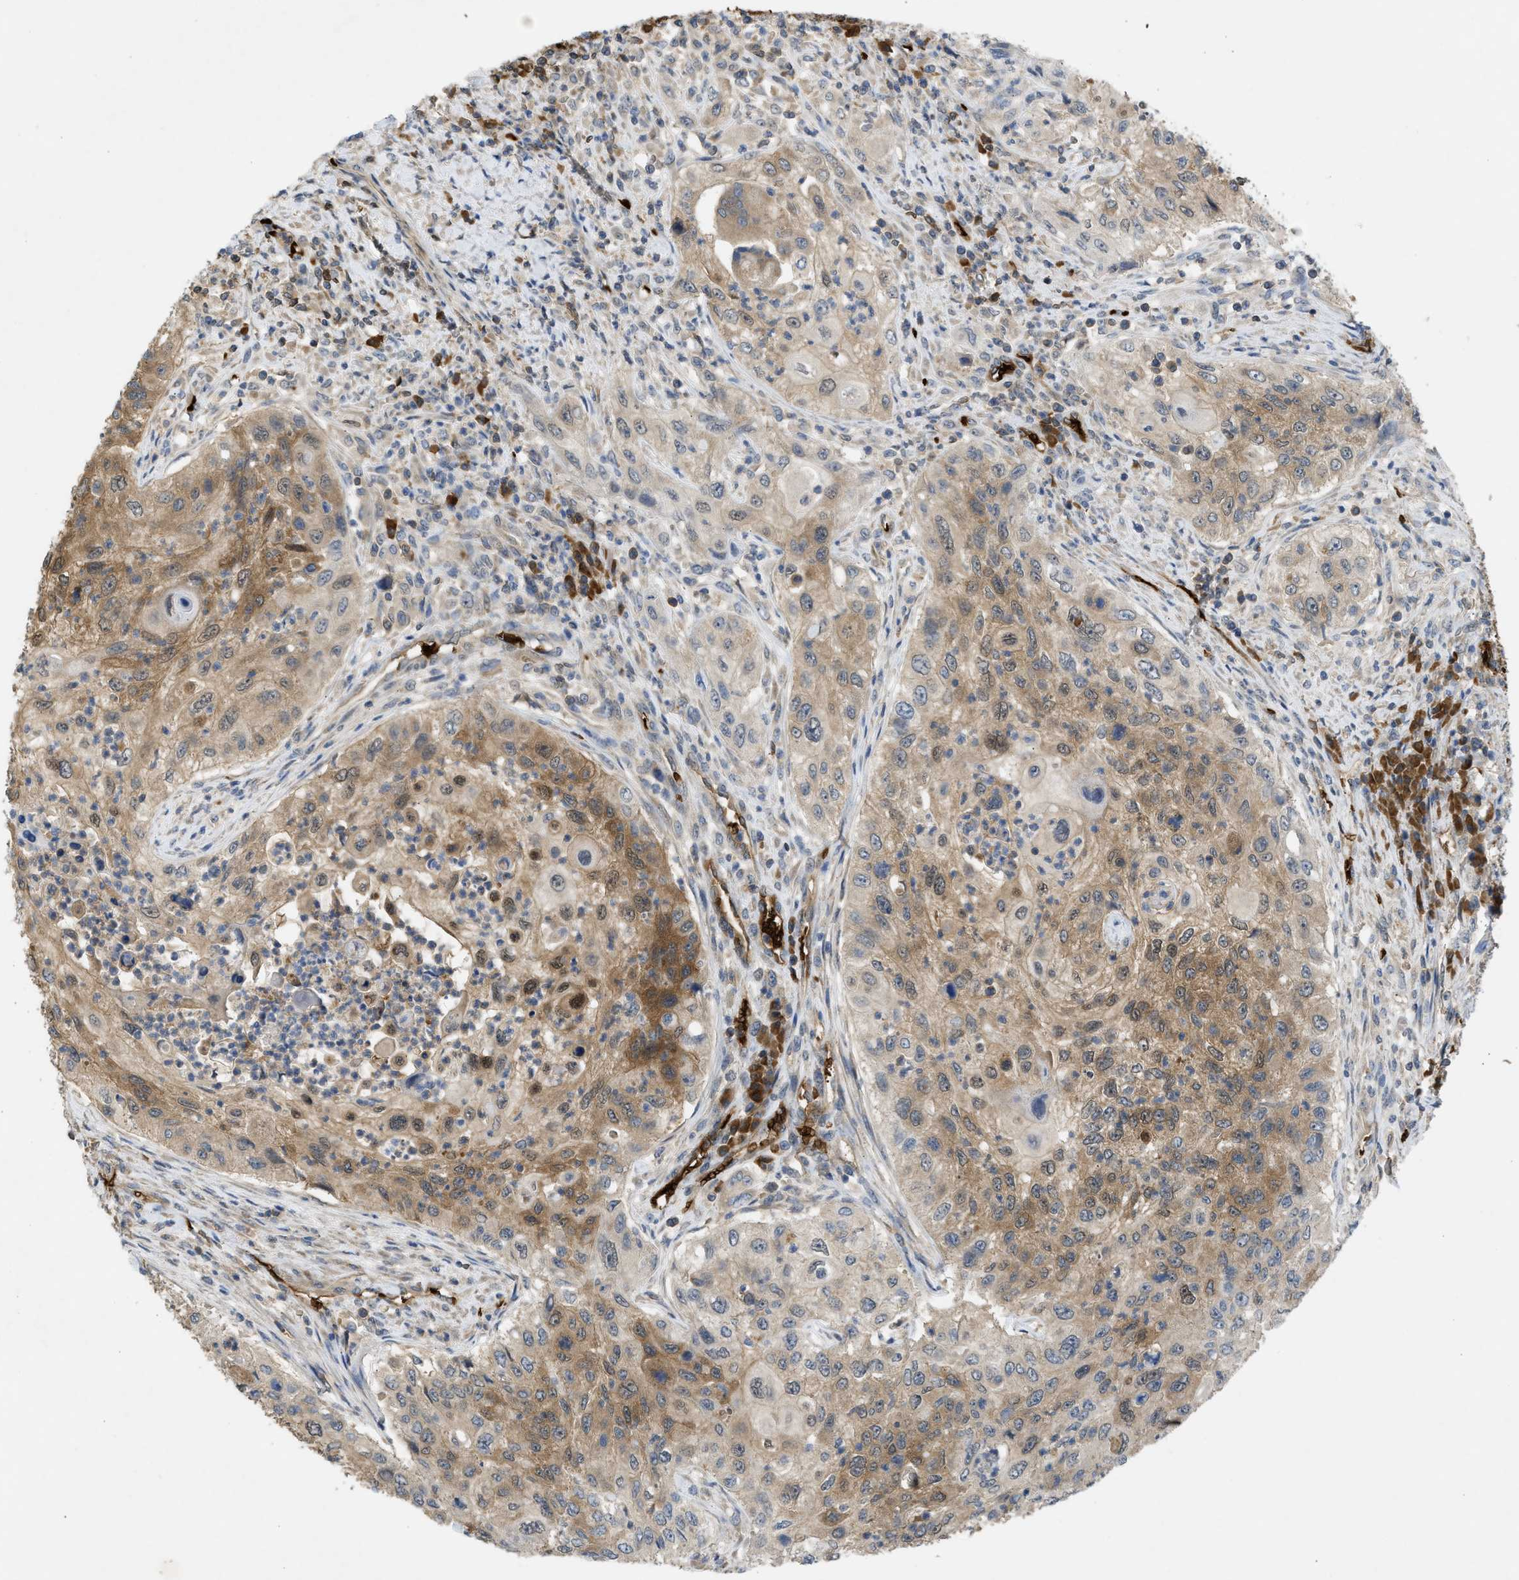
{"staining": {"intensity": "moderate", "quantity": ">75%", "location": "cytoplasmic/membranous"}, "tissue": "urothelial cancer", "cell_type": "Tumor cells", "image_type": "cancer", "snomed": [{"axis": "morphology", "description": "Urothelial carcinoma, High grade"}, {"axis": "topography", "description": "Urinary bladder"}], "caption": "Brown immunohistochemical staining in human urothelial carcinoma (high-grade) displays moderate cytoplasmic/membranous positivity in approximately >75% of tumor cells. (brown staining indicates protein expression, while blue staining denotes nuclei).", "gene": "MAPK7", "patient": {"sex": "female", "age": 60}}